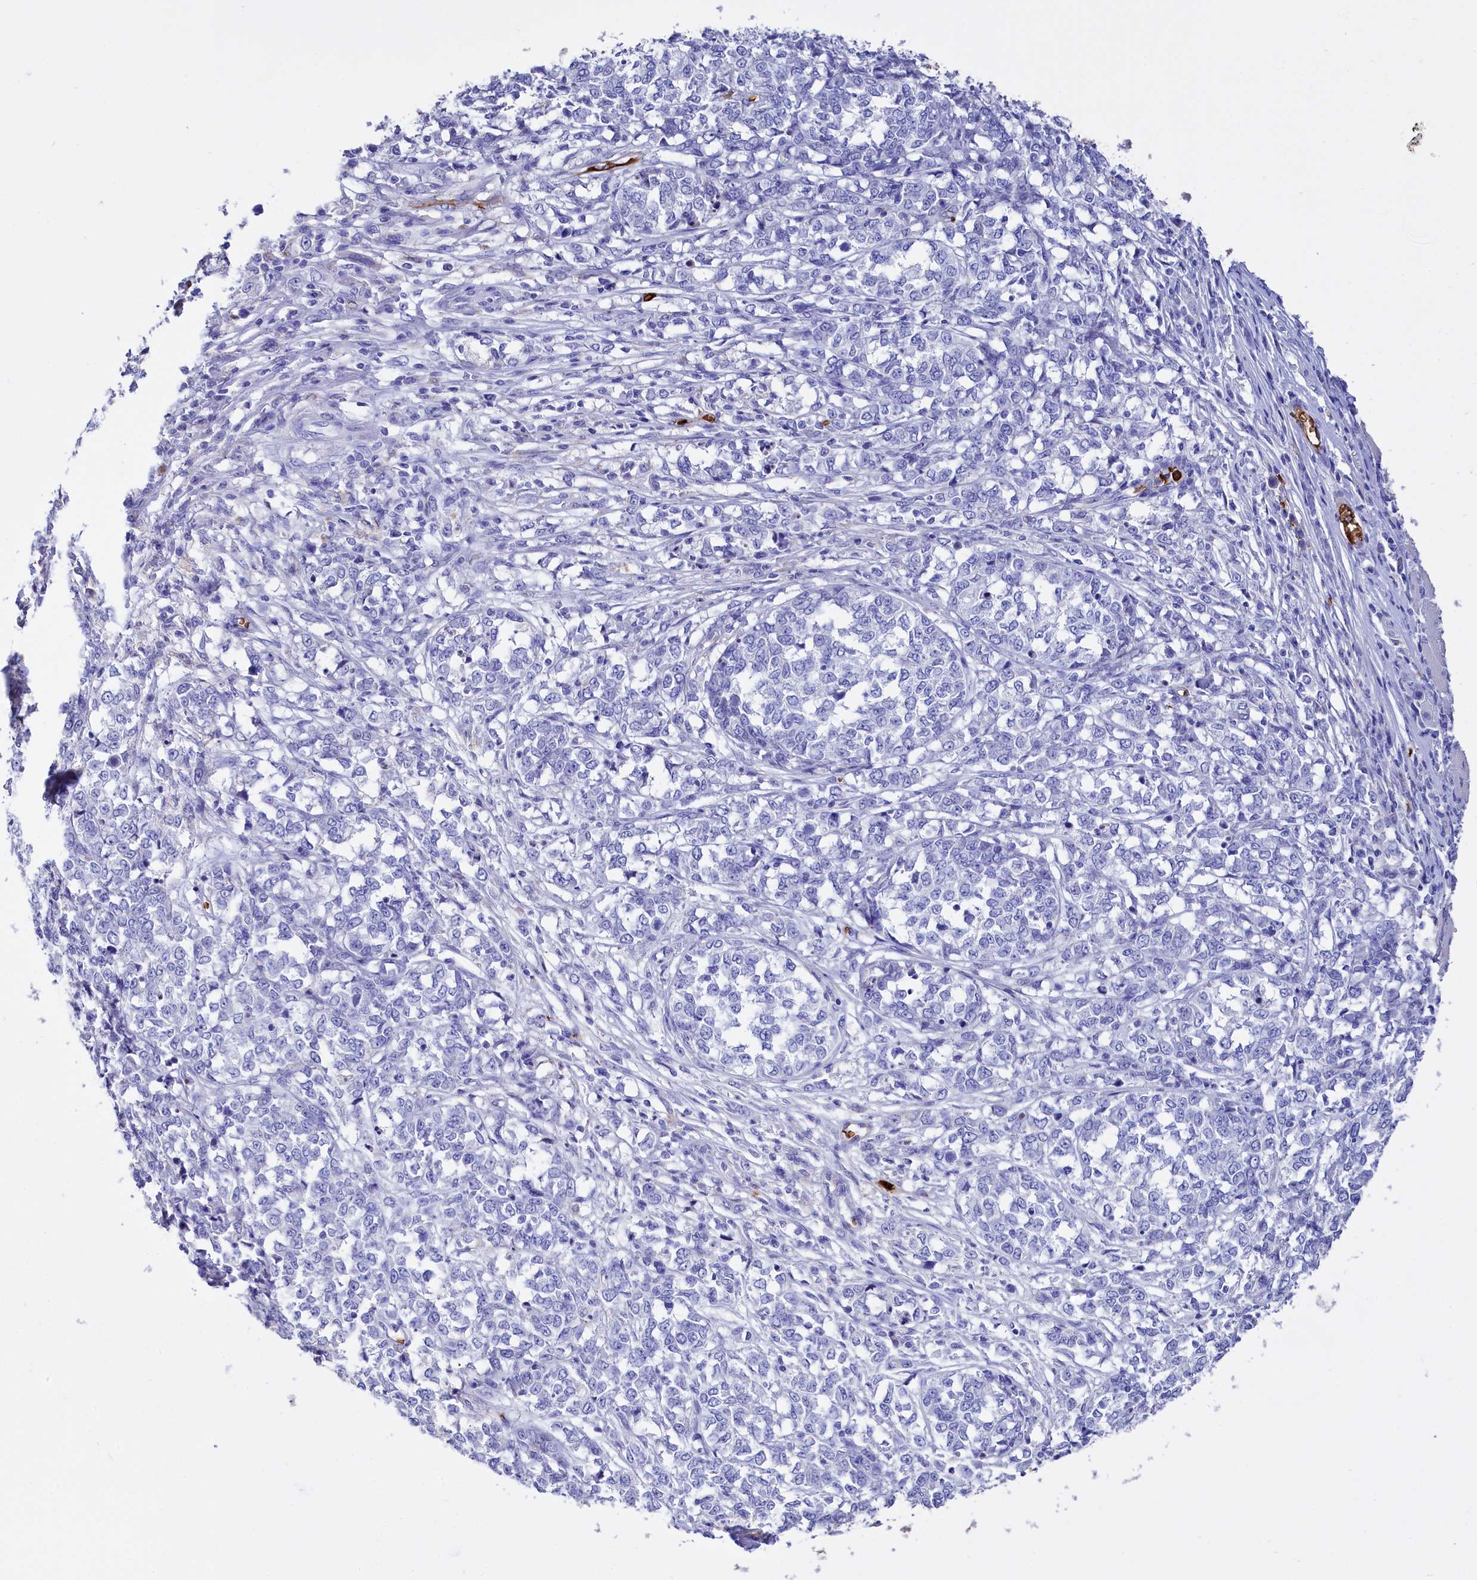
{"staining": {"intensity": "strong", "quantity": "<25%", "location": "cytoplasmic/membranous"}, "tissue": "melanoma", "cell_type": "Tumor cells", "image_type": "cancer", "snomed": [{"axis": "morphology", "description": "Malignant melanoma, NOS"}, {"axis": "topography", "description": "Skin"}], "caption": "Immunohistochemistry histopathology image of malignant melanoma stained for a protein (brown), which exhibits medium levels of strong cytoplasmic/membranous positivity in approximately <25% of tumor cells.", "gene": "RPUSD3", "patient": {"sex": "female", "age": 72}}